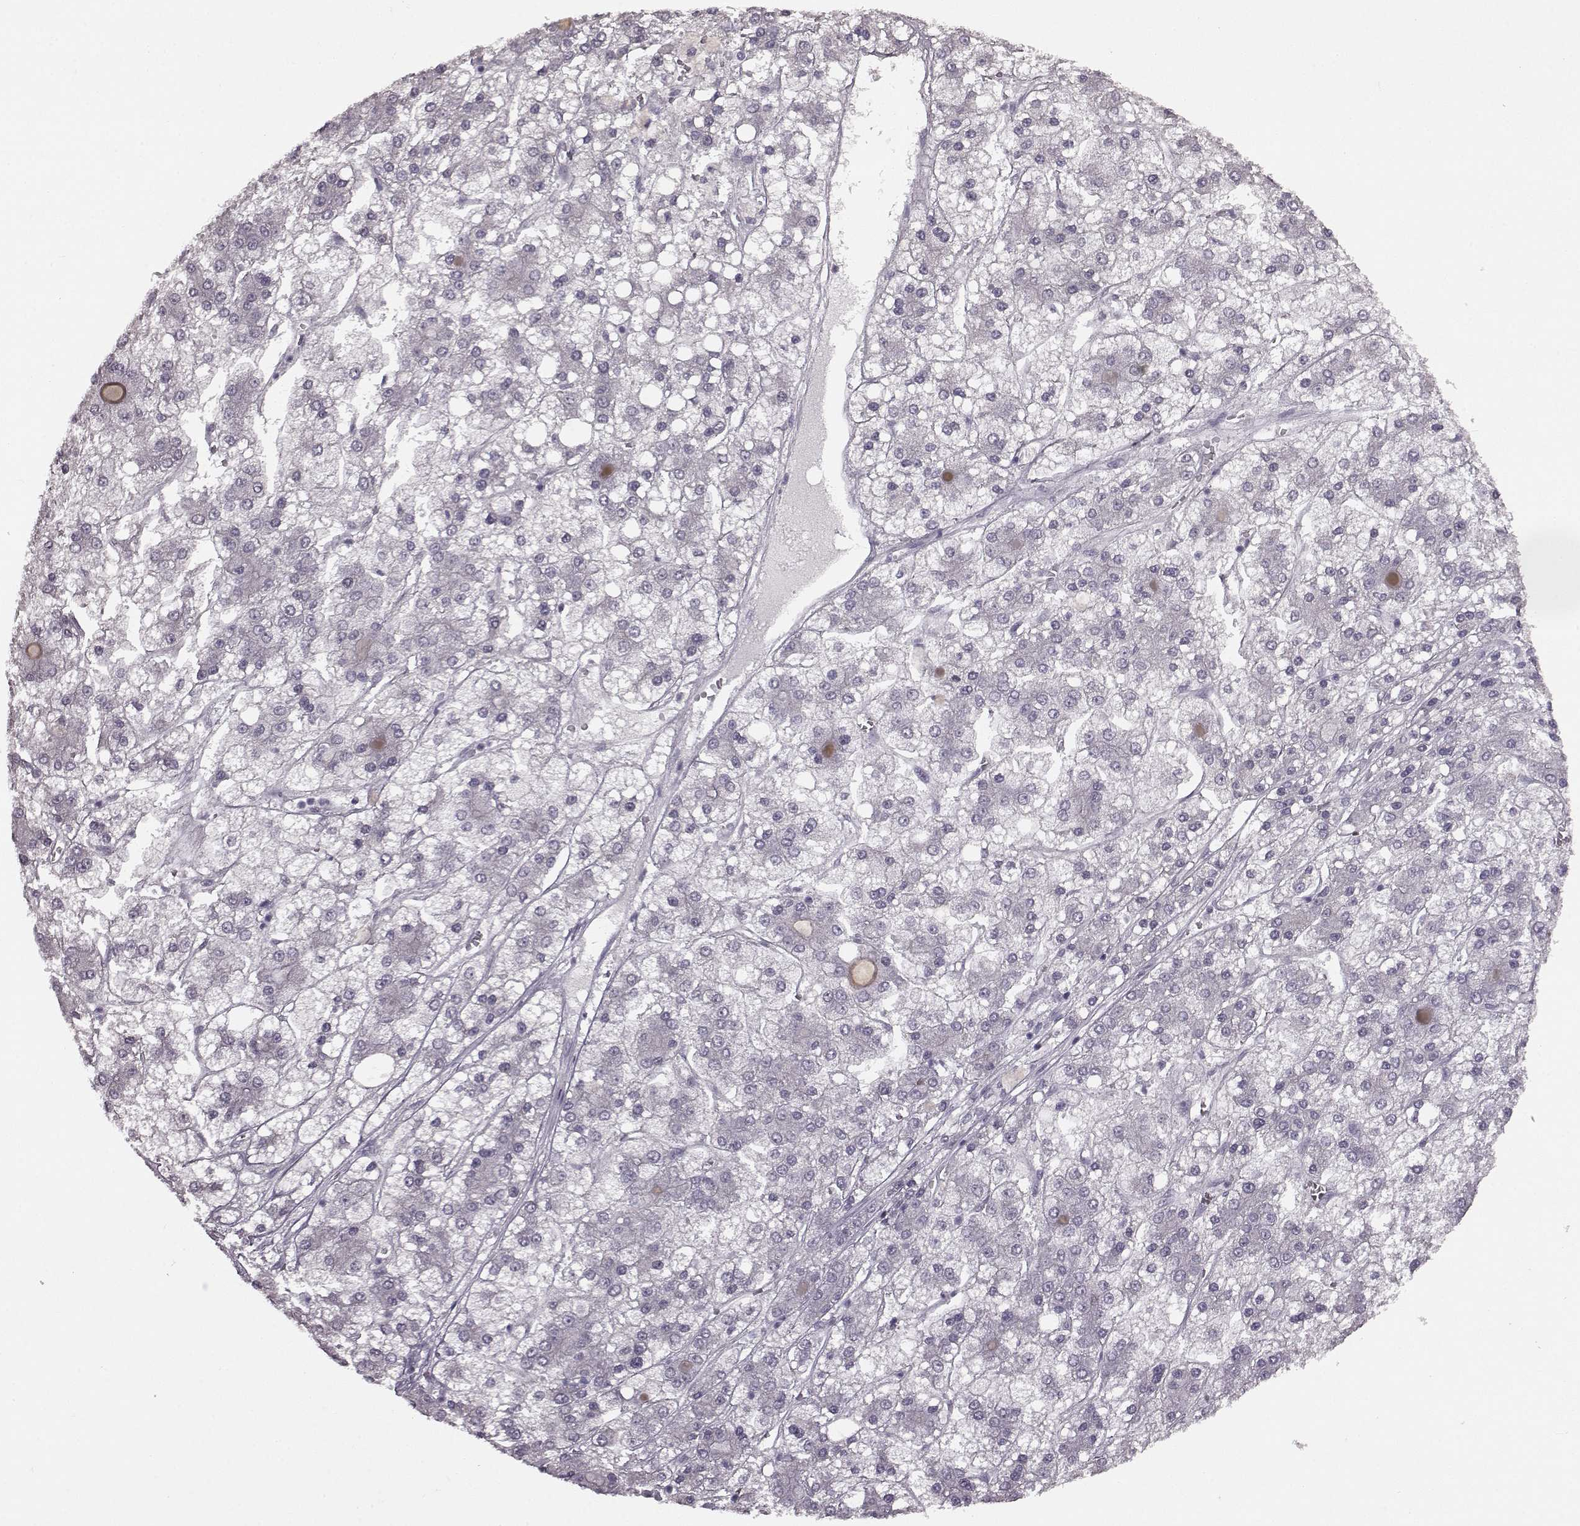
{"staining": {"intensity": "negative", "quantity": "none", "location": "none"}, "tissue": "liver cancer", "cell_type": "Tumor cells", "image_type": "cancer", "snomed": [{"axis": "morphology", "description": "Carcinoma, Hepatocellular, NOS"}, {"axis": "topography", "description": "Liver"}], "caption": "IHC of hepatocellular carcinoma (liver) reveals no expression in tumor cells.", "gene": "LHB", "patient": {"sex": "male", "age": 73}}